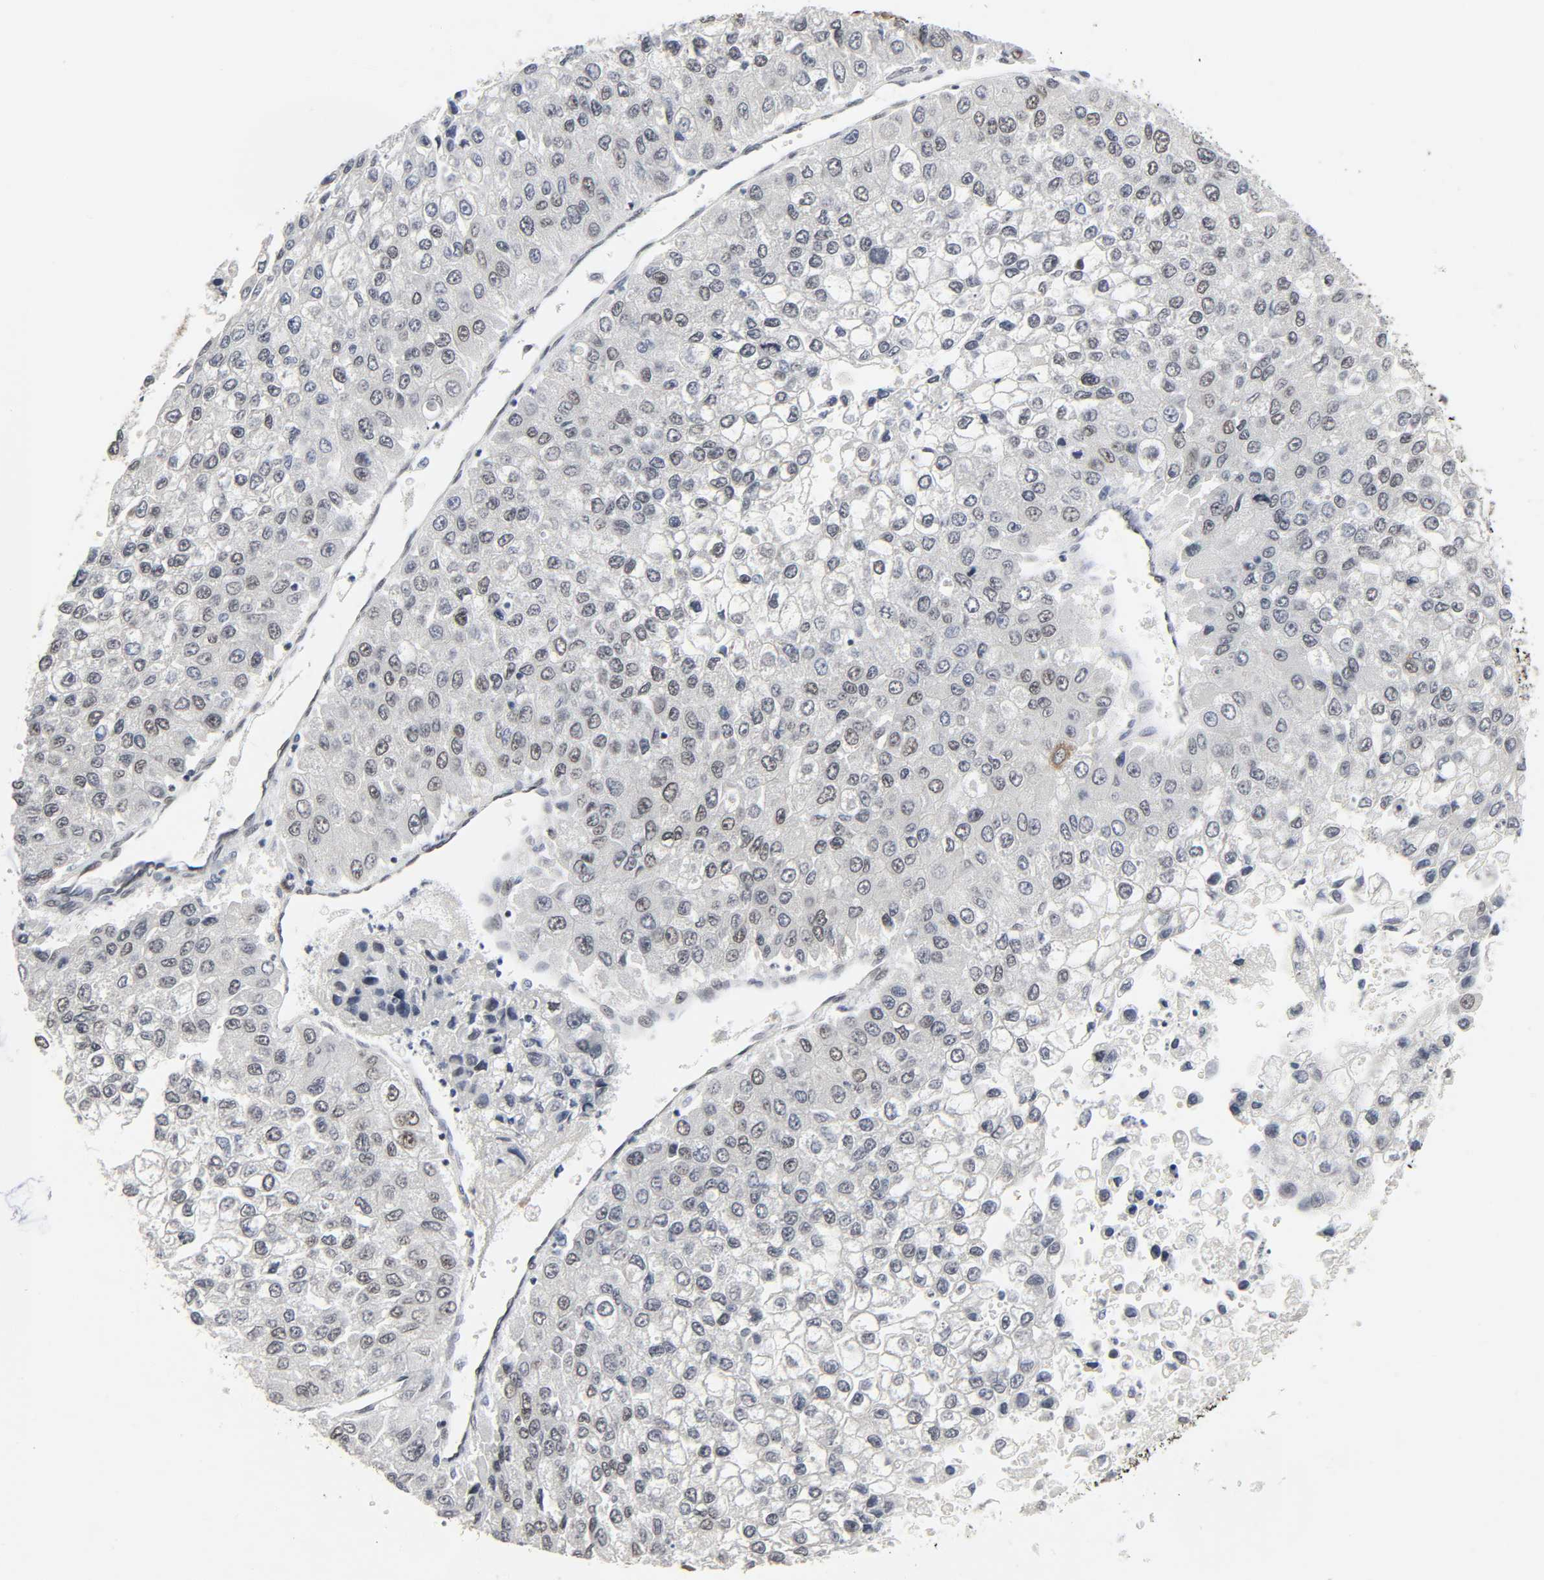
{"staining": {"intensity": "negative", "quantity": "none", "location": "none"}, "tissue": "liver cancer", "cell_type": "Tumor cells", "image_type": "cancer", "snomed": [{"axis": "morphology", "description": "Carcinoma, Hepatocellular, NOS"}, {"axis": "topography", "description": "Liver"}], "caption": "This micrograph is of liver cancer stained with IHC to label a protein in brown with the nuclei are counter-stained blue. There is no staining in tumor cells. (DAB immunohistochemistry, high magnification).", "gene": "MUC1", "patient": {"sex": "female", "age": 66}}